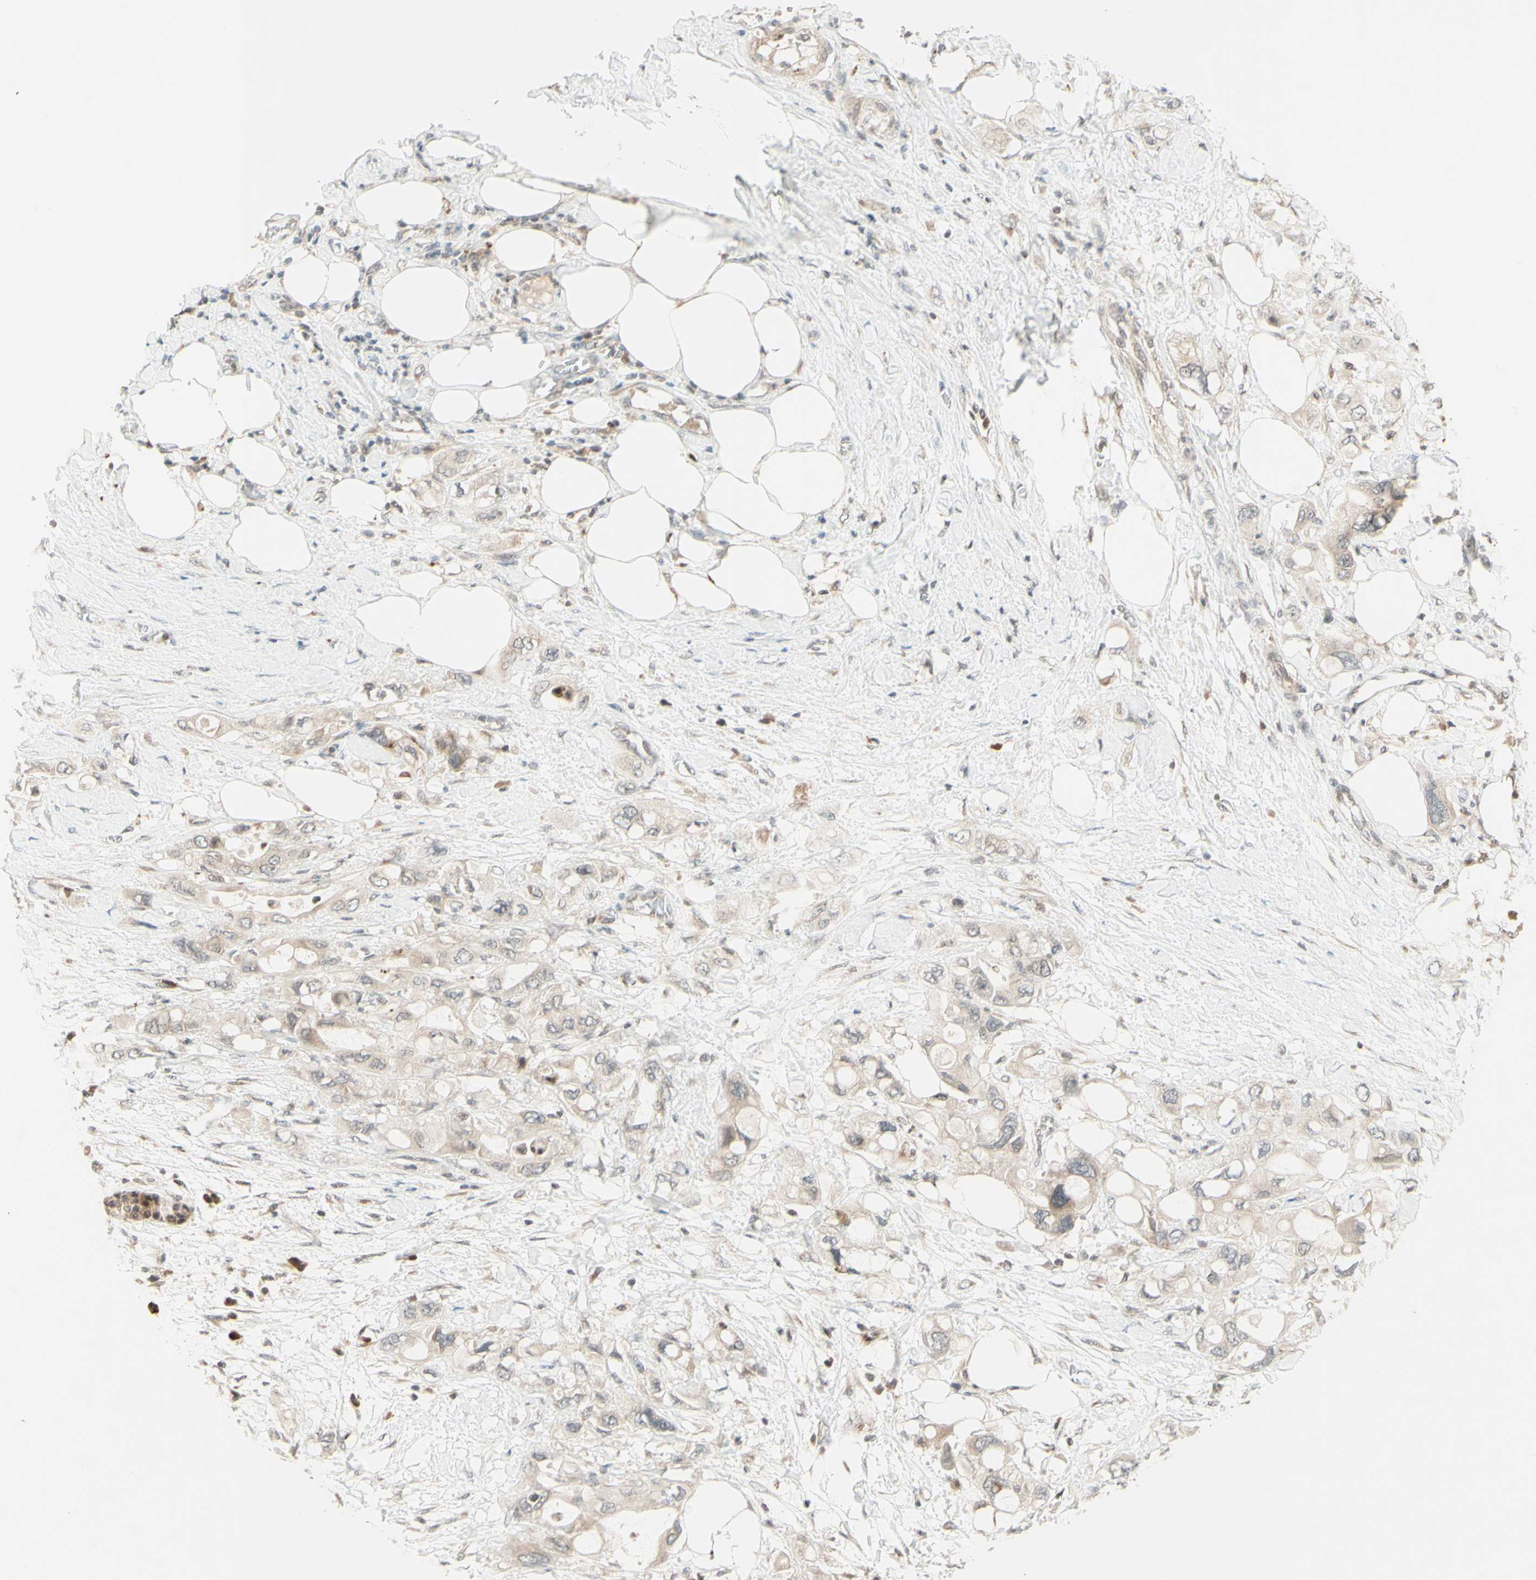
{"staining": {"intensity": "weak", "quantity": ">75%", "location": "cytoplasmic/membranous"}, "tissue": "pancreatic cancer", "cell_type": "Tumor cells", "image_type": "cancer", "snomed": [{"axis": "morphology", "description": "Adenocarcinoma, NOS"}, {"axis": "topography", "description": "Pancreas"}], "caption": "Pancreatic cancer tissue displays weak cytoplasmic/membranous expression in approximately >75% of tumor cells", "gene": "ZW10", "patient": {"sex": "female", "age": 56}}